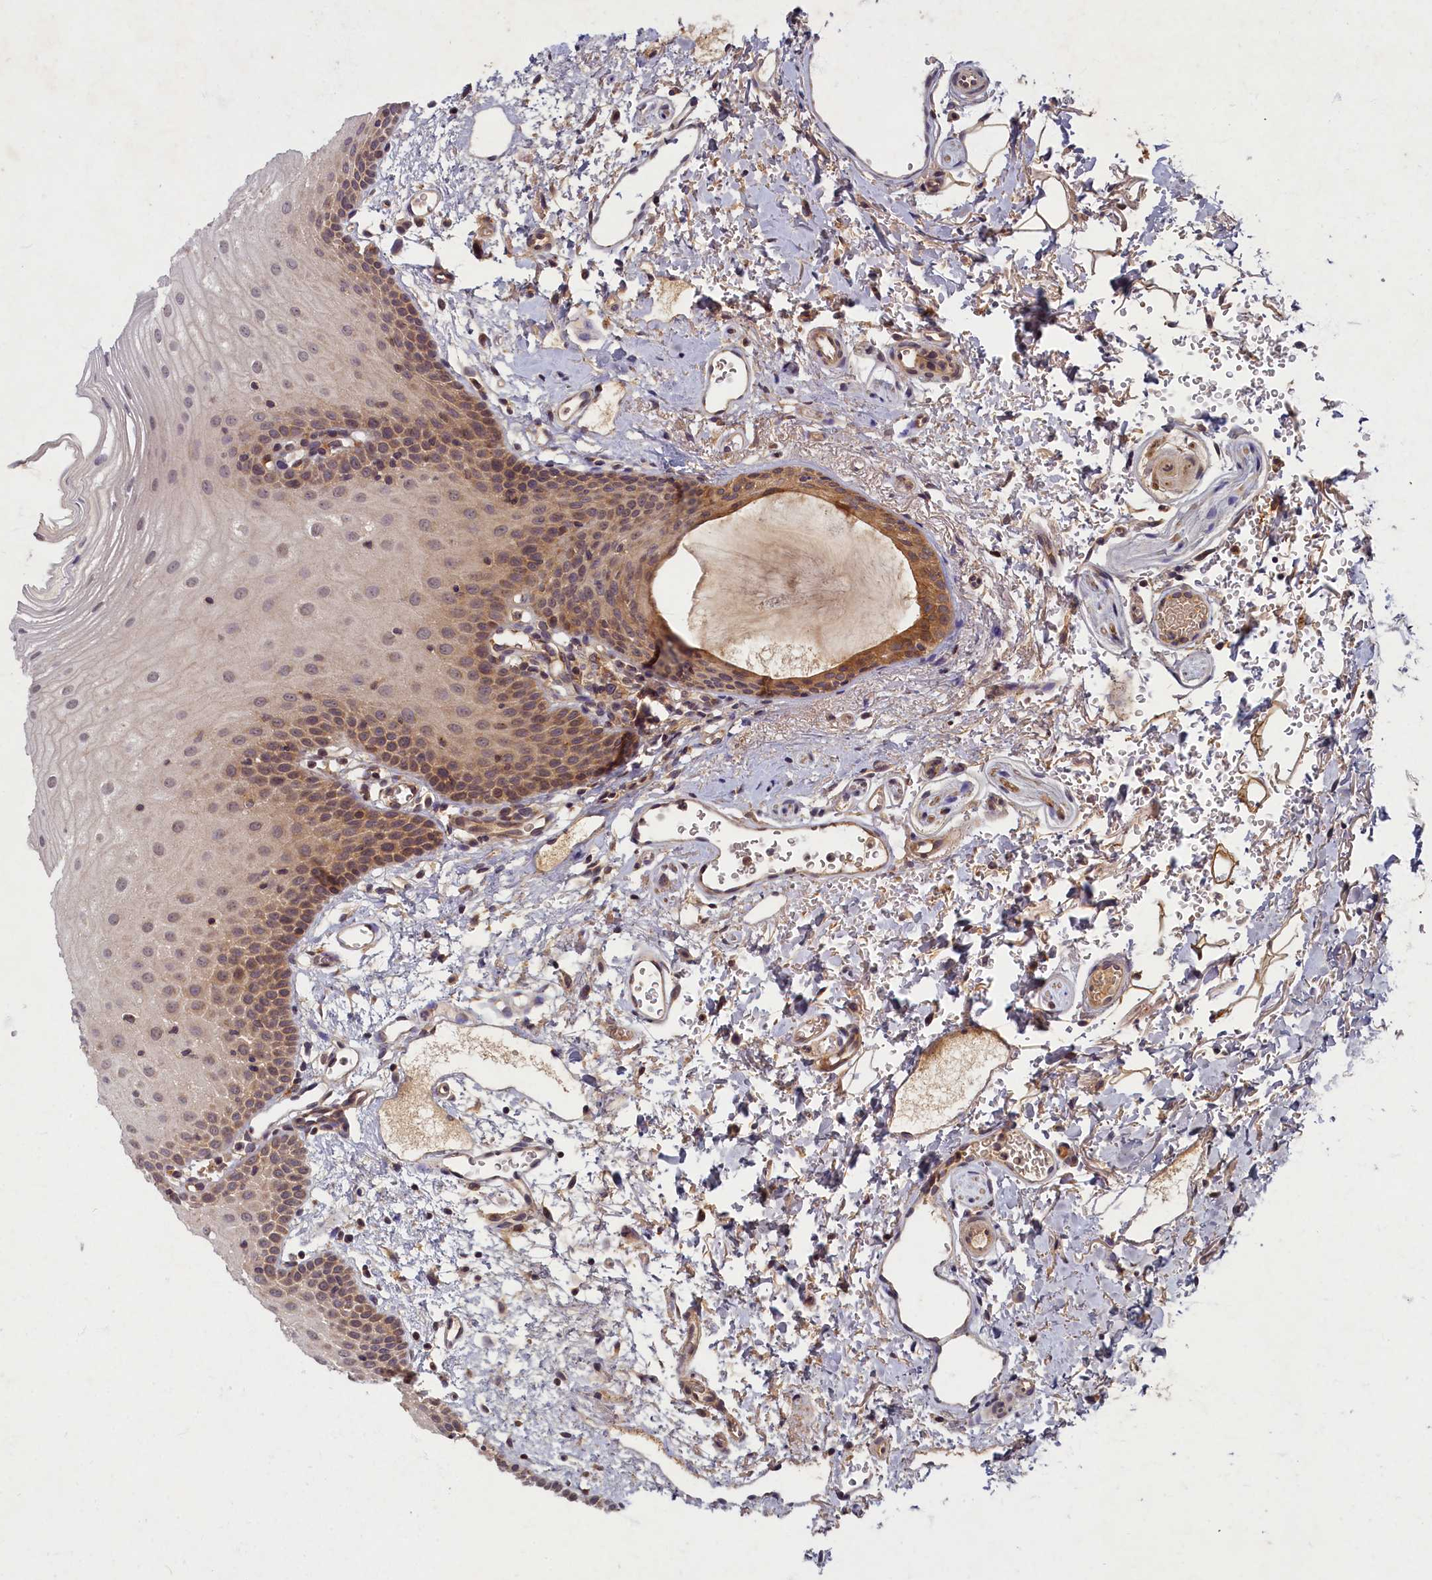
{"staining": {"intensity": "moderate", "quantity": "25%-75%", "location": "cytoplasmic/membranous,nuclear"}, "tissue": "oral mucosa", "cell_type": "Squamous epithelial cells", "image_type": "normal", "snomed": [{"axis": "morphology", "description": "Normal tissue, NOS"}, {"axis": "topography", "description": "Oral tissue"}], "caption": "High-power microscopy captured an immunohistochemistry histopathology image of normal oral mucosa, revealing moderate cytoplasmic/membranous,nuclear staining in about 25%-75% of squamous epithelial cells. The staining is performed using DAB brown chromogen to label protein expression. The nuclei are counter-stained blue using hematoxylin.", "gene": "BICD1", "patient": {"sex": "female", "age": 70}}